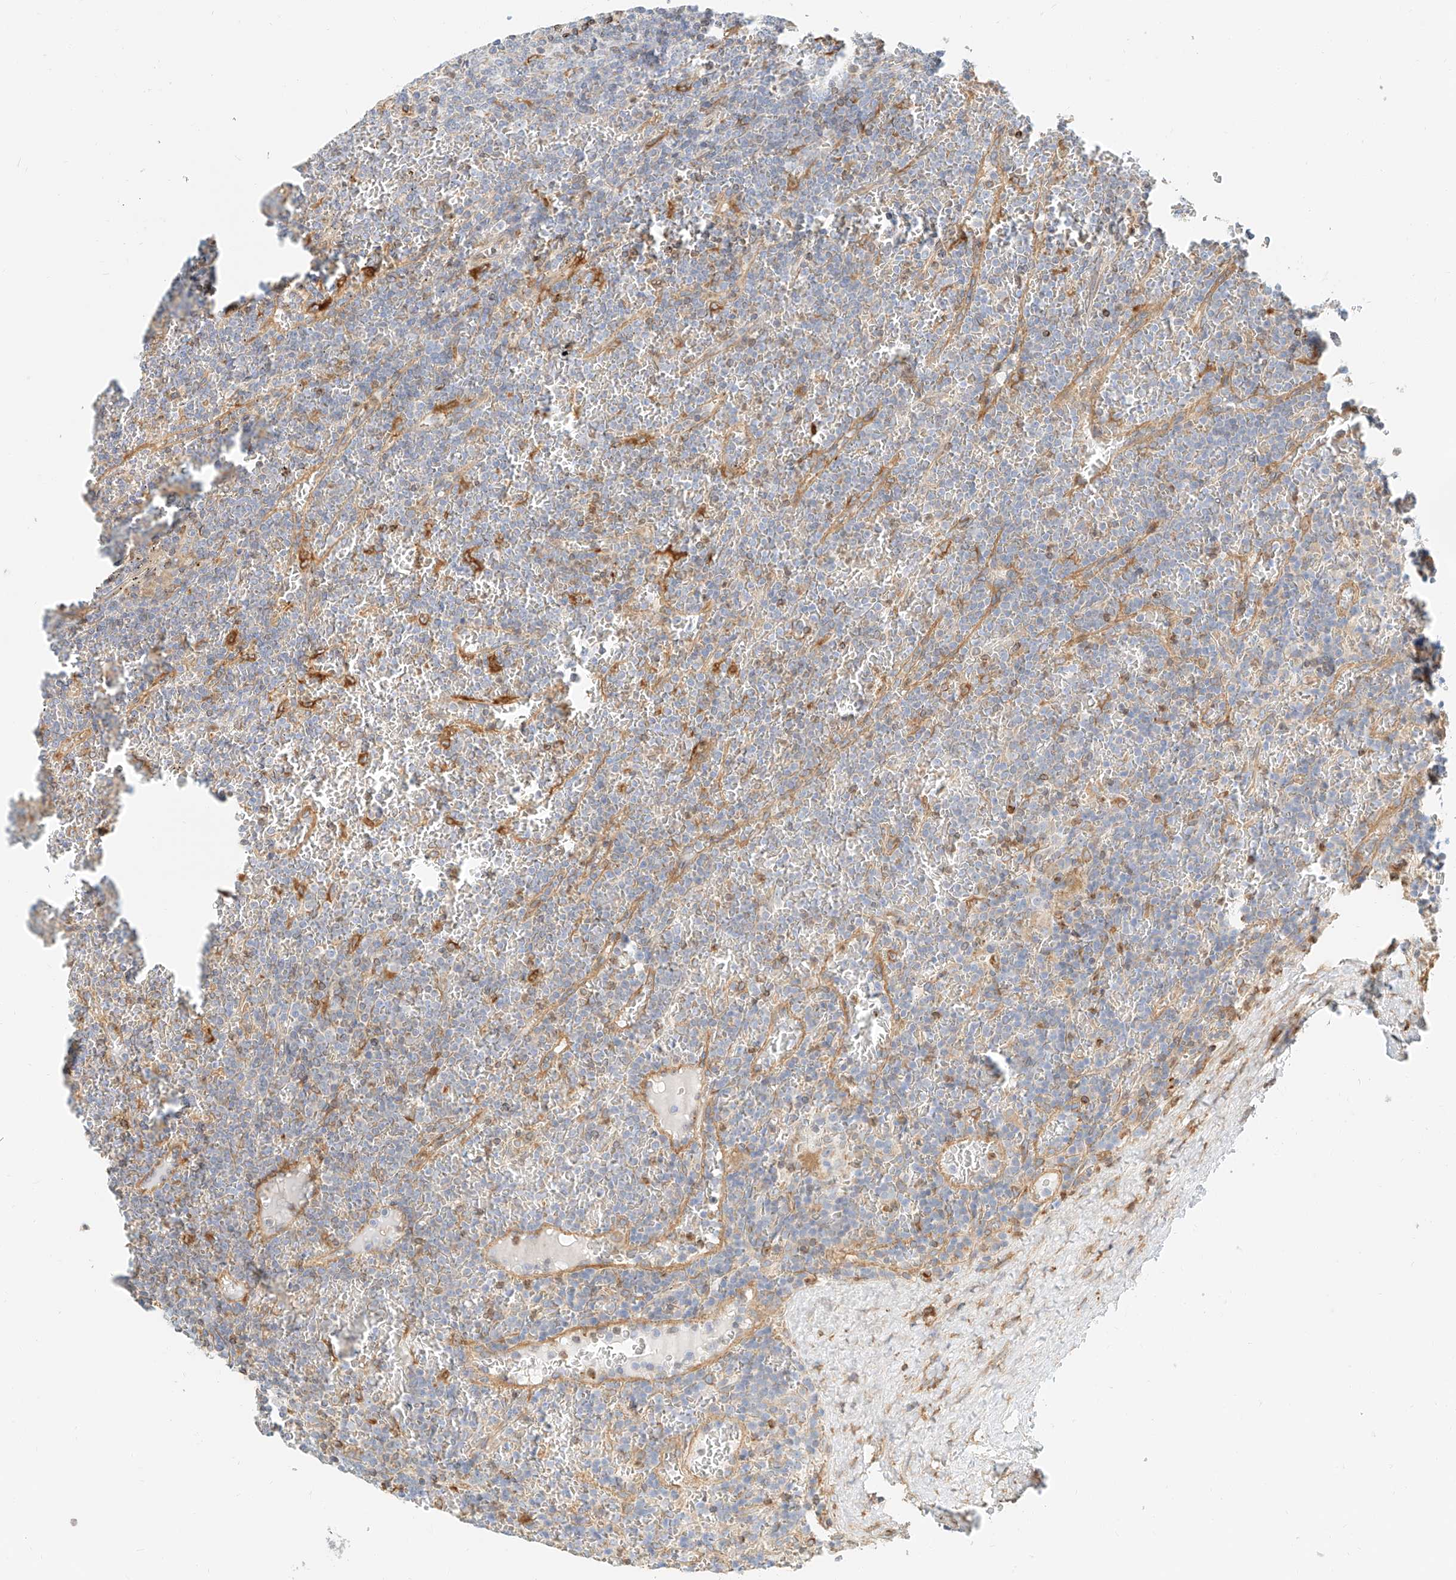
{"staining": {"intensity": "negative", "quantity": "none", "location": "none"}, "tissue": "lymphoma", "cell_type": "Tumor cells", "image_type": "cancer", "snomed": [{"axis": "morphology", "description": "Malignant lymphoma, non-Hodgkin's type, Low grade"}, {"axis": "topography", "description": "Spleen"}], "caption": "This is a photomicrograph of immunohistochemistry staining of malignant lymphoma, non-Hodgkin's type (low-grade), which shows no positivity in tumor cells.", "gene": "DHRS7", "patient": {"sex": "female", "age": 19}}